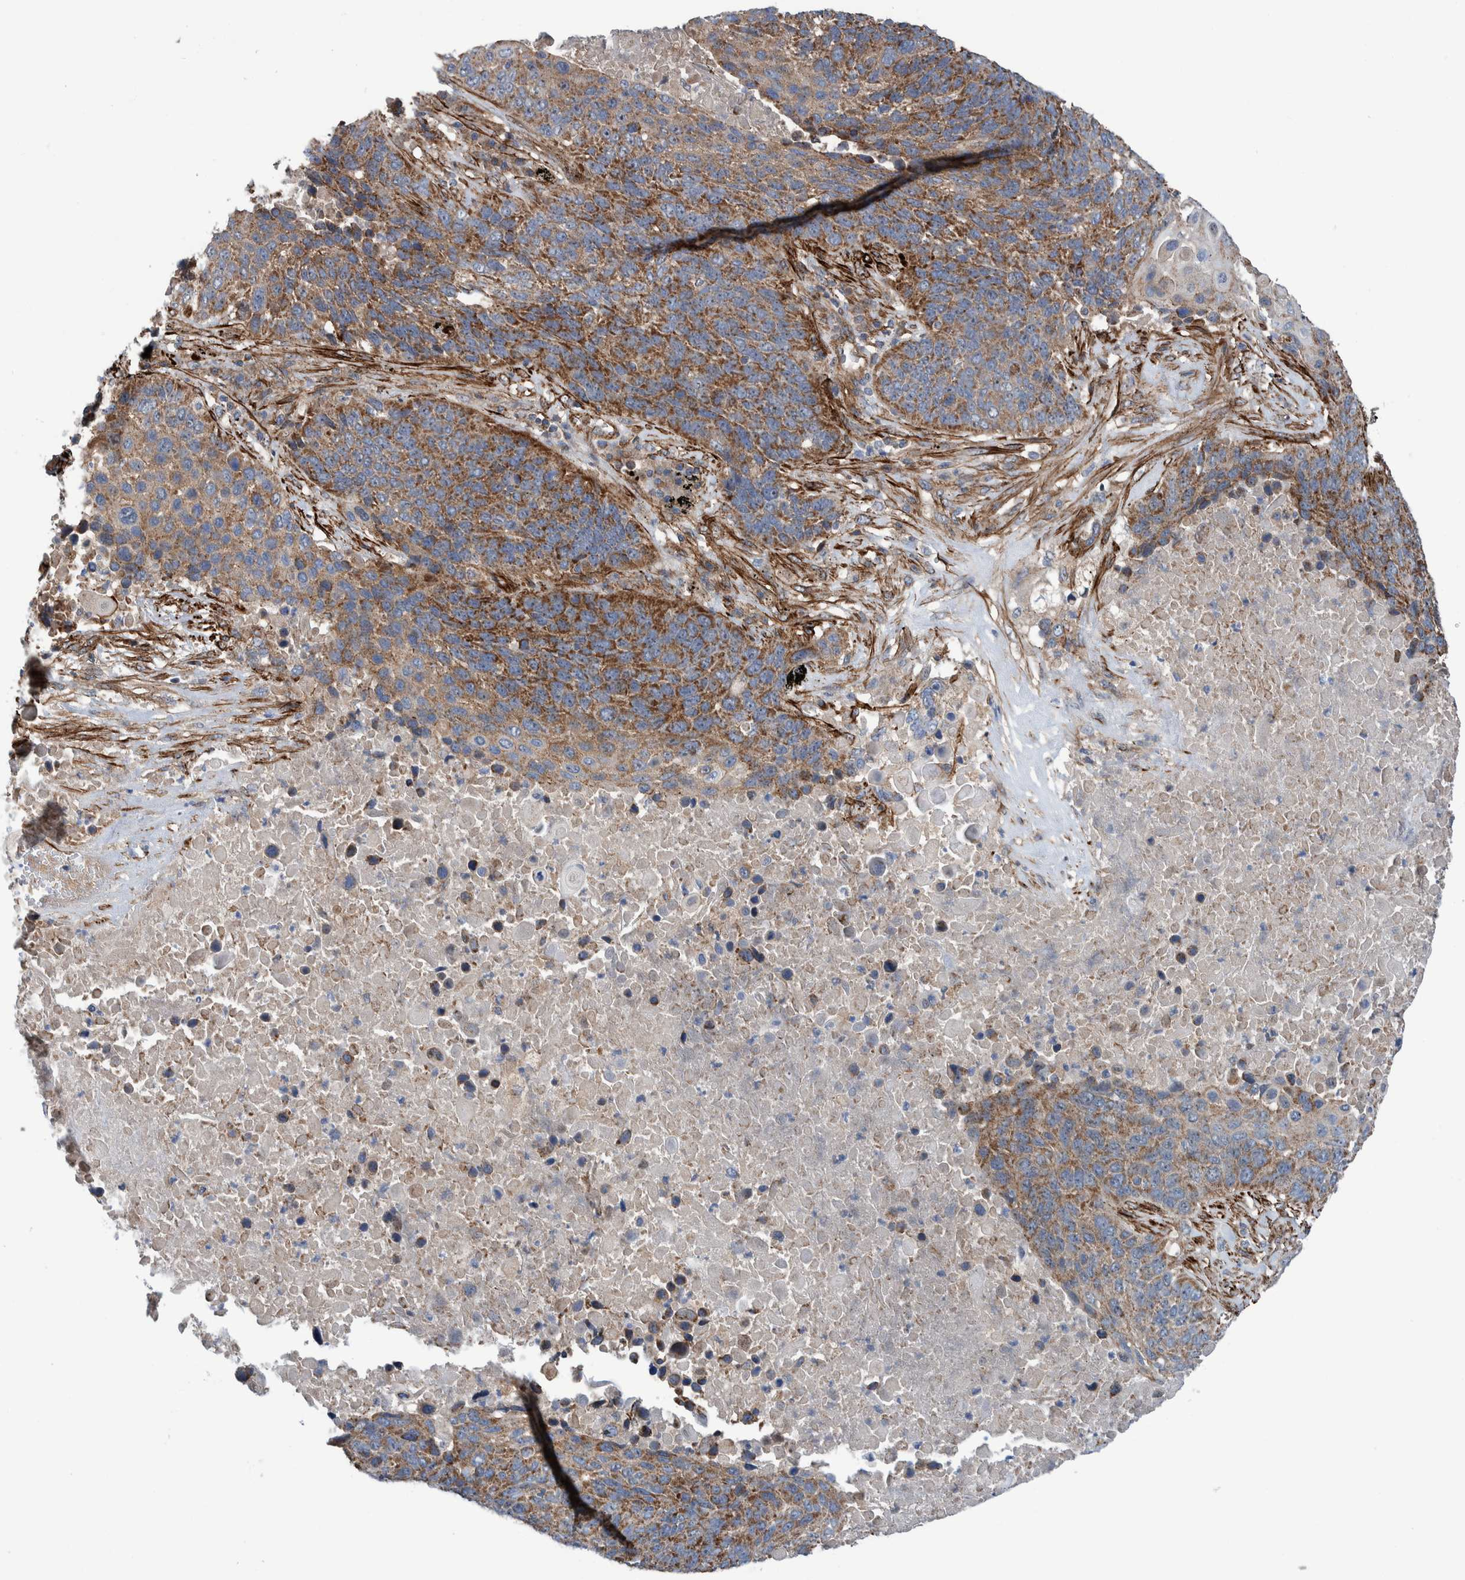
{"staining": {"intensity": "moderate", "quantity": "25%-75%", "location": "cytoplasmic/membranous"}, "tissue": "lung cancer", "cell_type": "Tumor cells", "image_type": "cancer", "snomed": [{"axis": "morphology", "description": "Squamous cell carcinoma, NOS"}, {"axis": "topography", "description": "Lung"}], "caption": "A brown stain labels moderate cytoplasmic/membranous expression of a protein in lung cancer (squamous cell carcinoma) tumor cells.", "gene": "SLC25A10", "patient": {"sex": "male", "age": 66}}